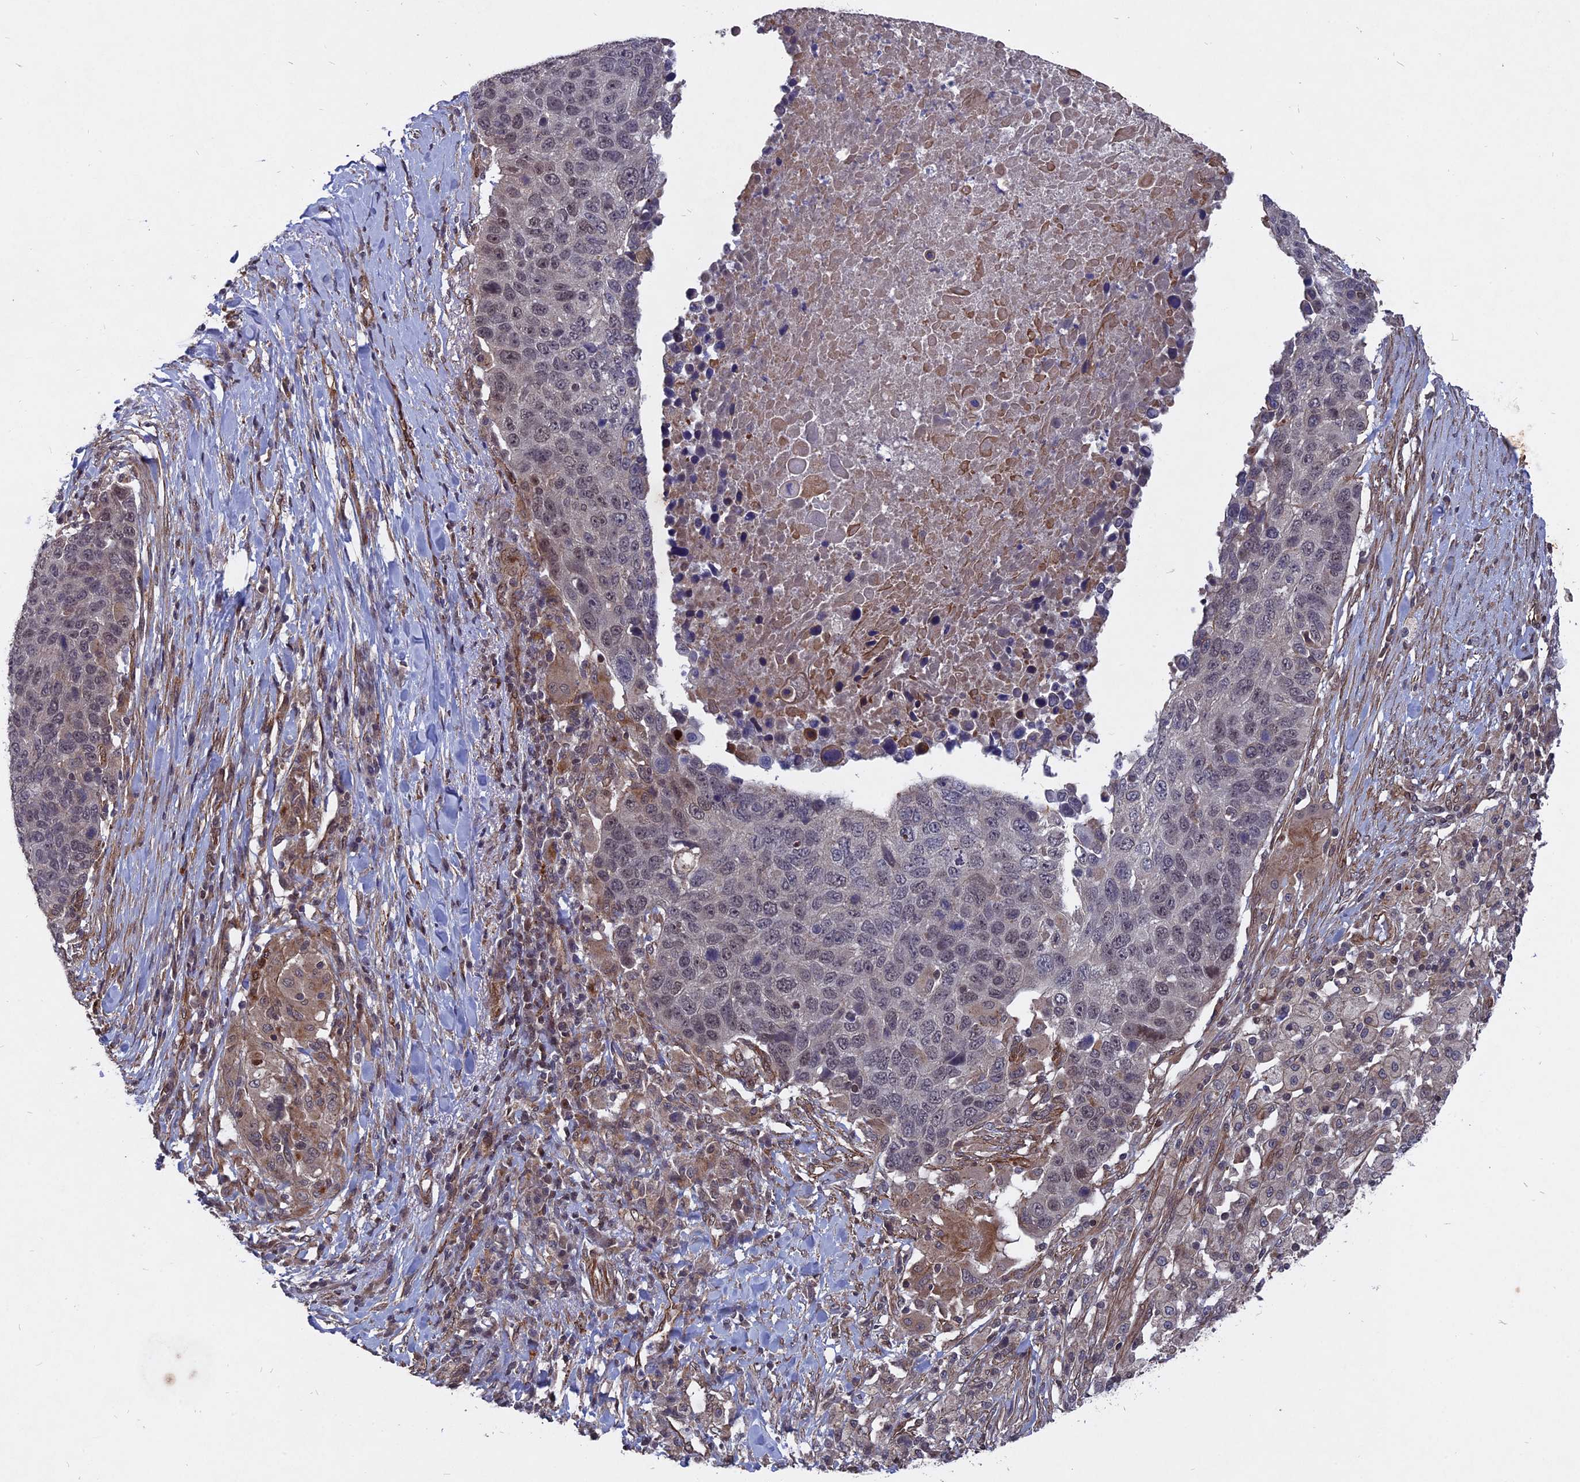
{"staining": {"intensity": "negative", "quantity": "none", "location": "none"}, "tissue": "lung cancer", "cell_type": "Tumor cells", "image_type": "cancer", "snomed": [{"axis": "morphology", "description": "Normal tissue, NOS"}, {"axis": "morphology", "description": "Squamous cell carcinoma, NOS"}, {"axis": "topography", "description": "Lymph node"}, {"axis": "topography", "description": "Lung"}], "caption": "This is an immunohistochemistry (IHC) micrograph of lung cancer. There is no expression in tumor cells.", "gene": "NOSIP", "patient": {"sex": "male", "age": 66}}